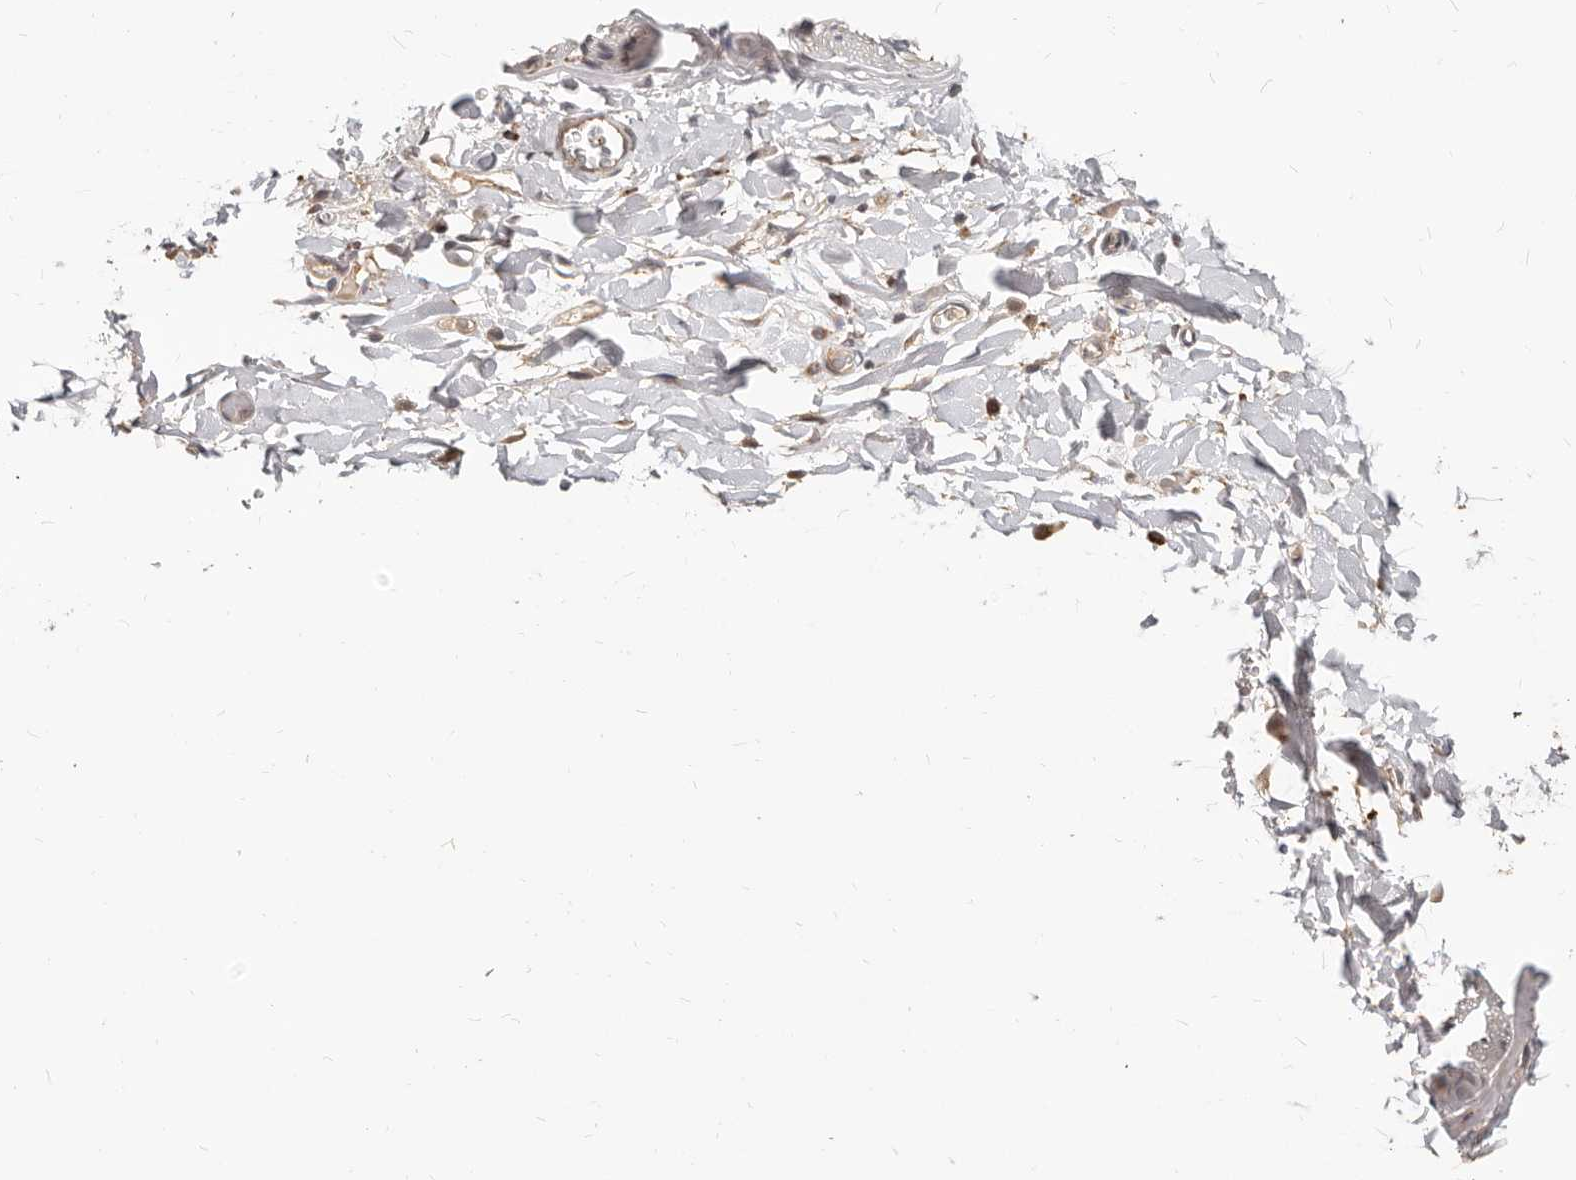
{"staining": {"intensity": "negative", "quantity": "none", "location": "none"}, "tissue": "adipose tissue", "cell_type": "Adipocytes", "image_type": "normal", "snomed": [{"axis": "morphology", "description": "Normal tissue, NOS"}, {"axis": "morphology", "description": "Adenocarcinoma, NOS"}, {"axis": "topography", "description": "Esophagus"}], "caption": "This micrograph is of benign adipose tissue stained with immunohistochemistry (IHC) to label a protein in brown with the nuclei are counter-stained blue. There is no staining in adipocytes.", "gene": "ZRANB1", "patient": {"sex": "male", "age": 62}}